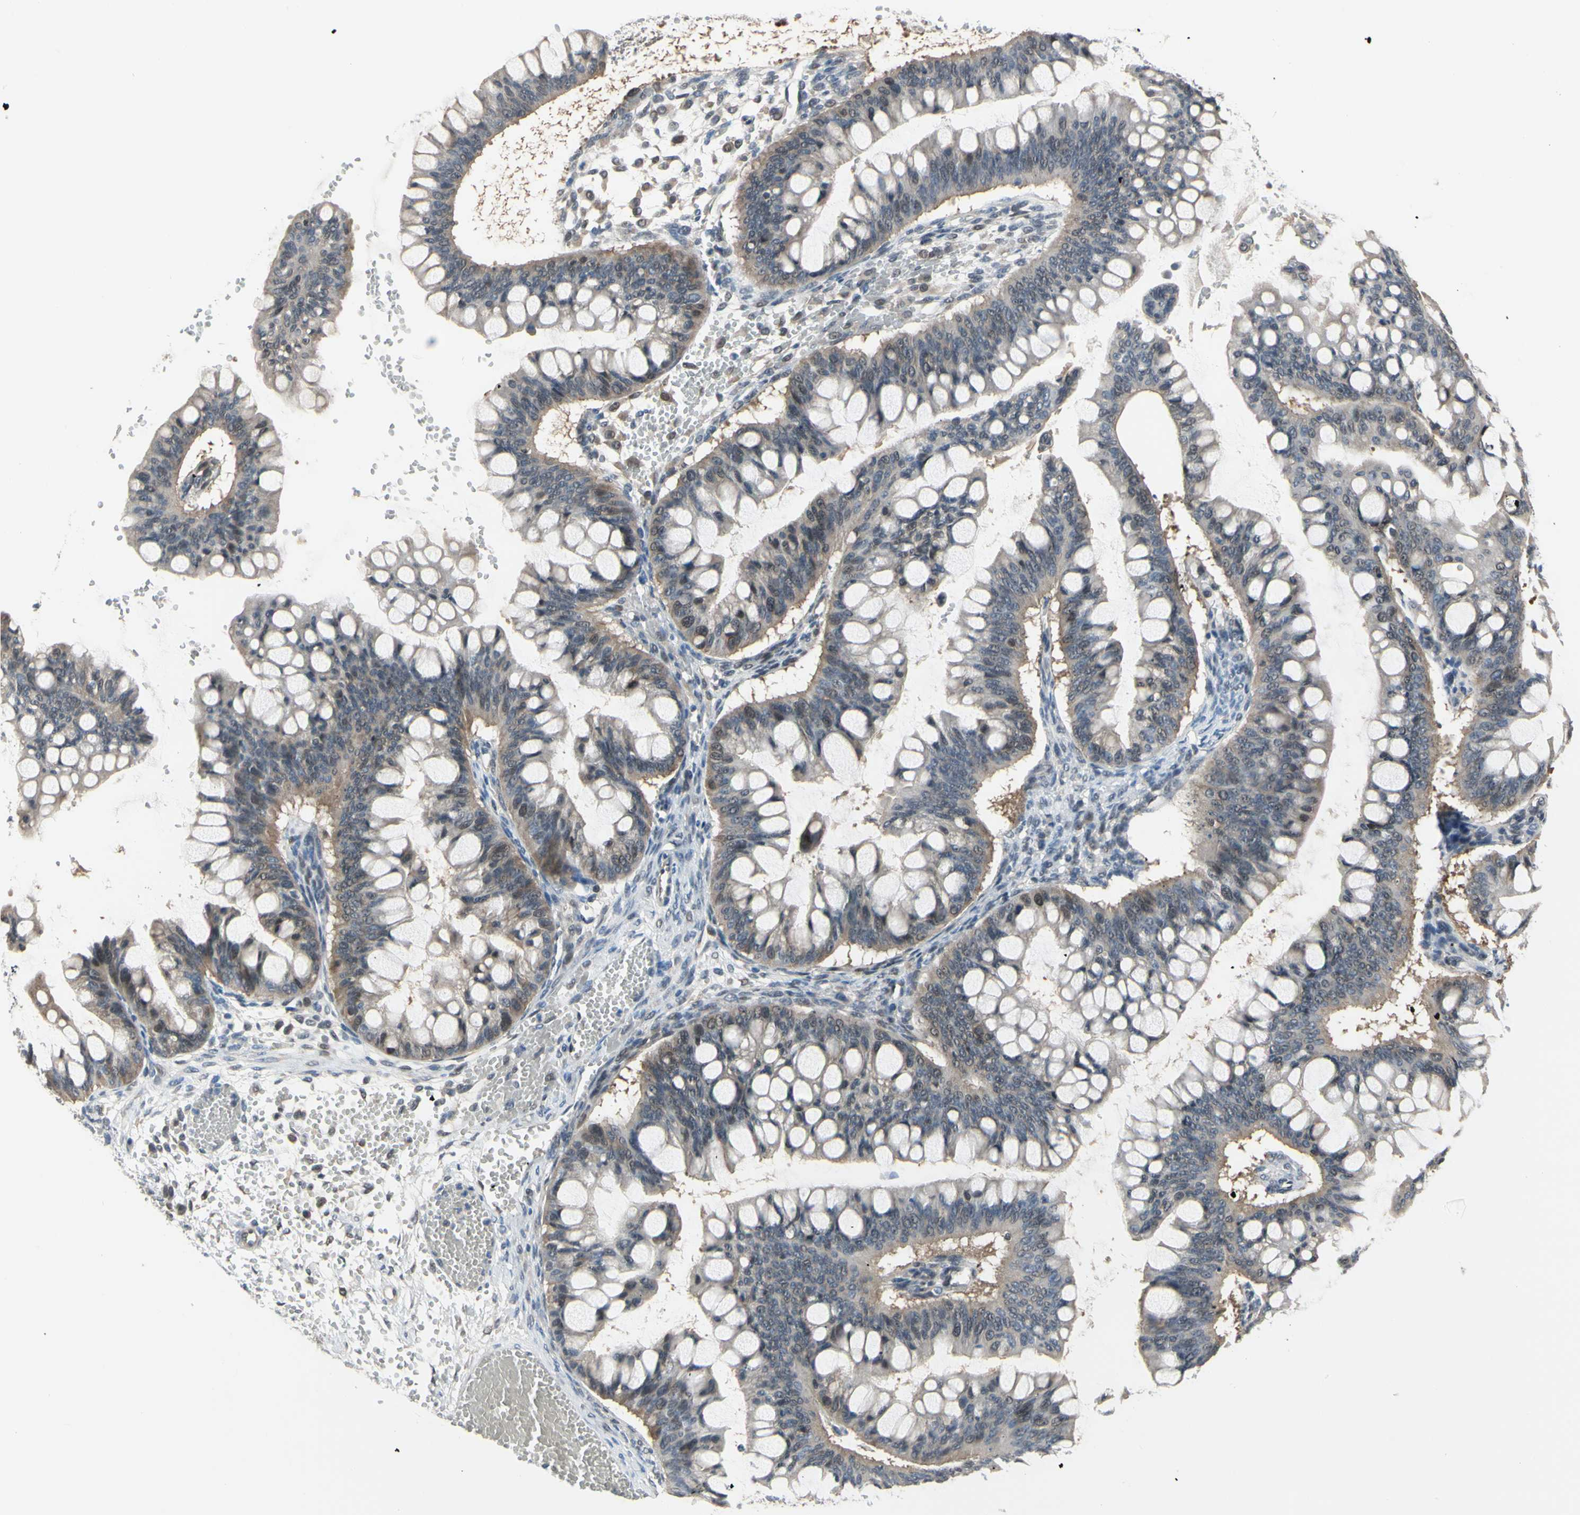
{"staining": {"intensity": "weak", "quantity": ">75%", "location": "cytoplasmic/membranous"}, "tissue": "ovarian cancer", "cell_type": "Tumor cells", "image_type": "cancer", "snomed": [{"axis": "morphology", "description": "Cystadenocarcinoma, mucinous, NOS"}, {"axis": "topography", "description": "Ovary"}], "caption": "Tumor cells show low levels of weak cytoplasmic/membranous staining in approximately >75% of cells in human ovarian cancer. The staining was performed using DAB (3,3'-diaminobenzidine) to visualize the protein expression in brown, while the nuclei were stained in blue with hematoxylin (Magnification: 20x).", "gene": "HSPA4", "patient": {"sex": "female", "age": 73}}